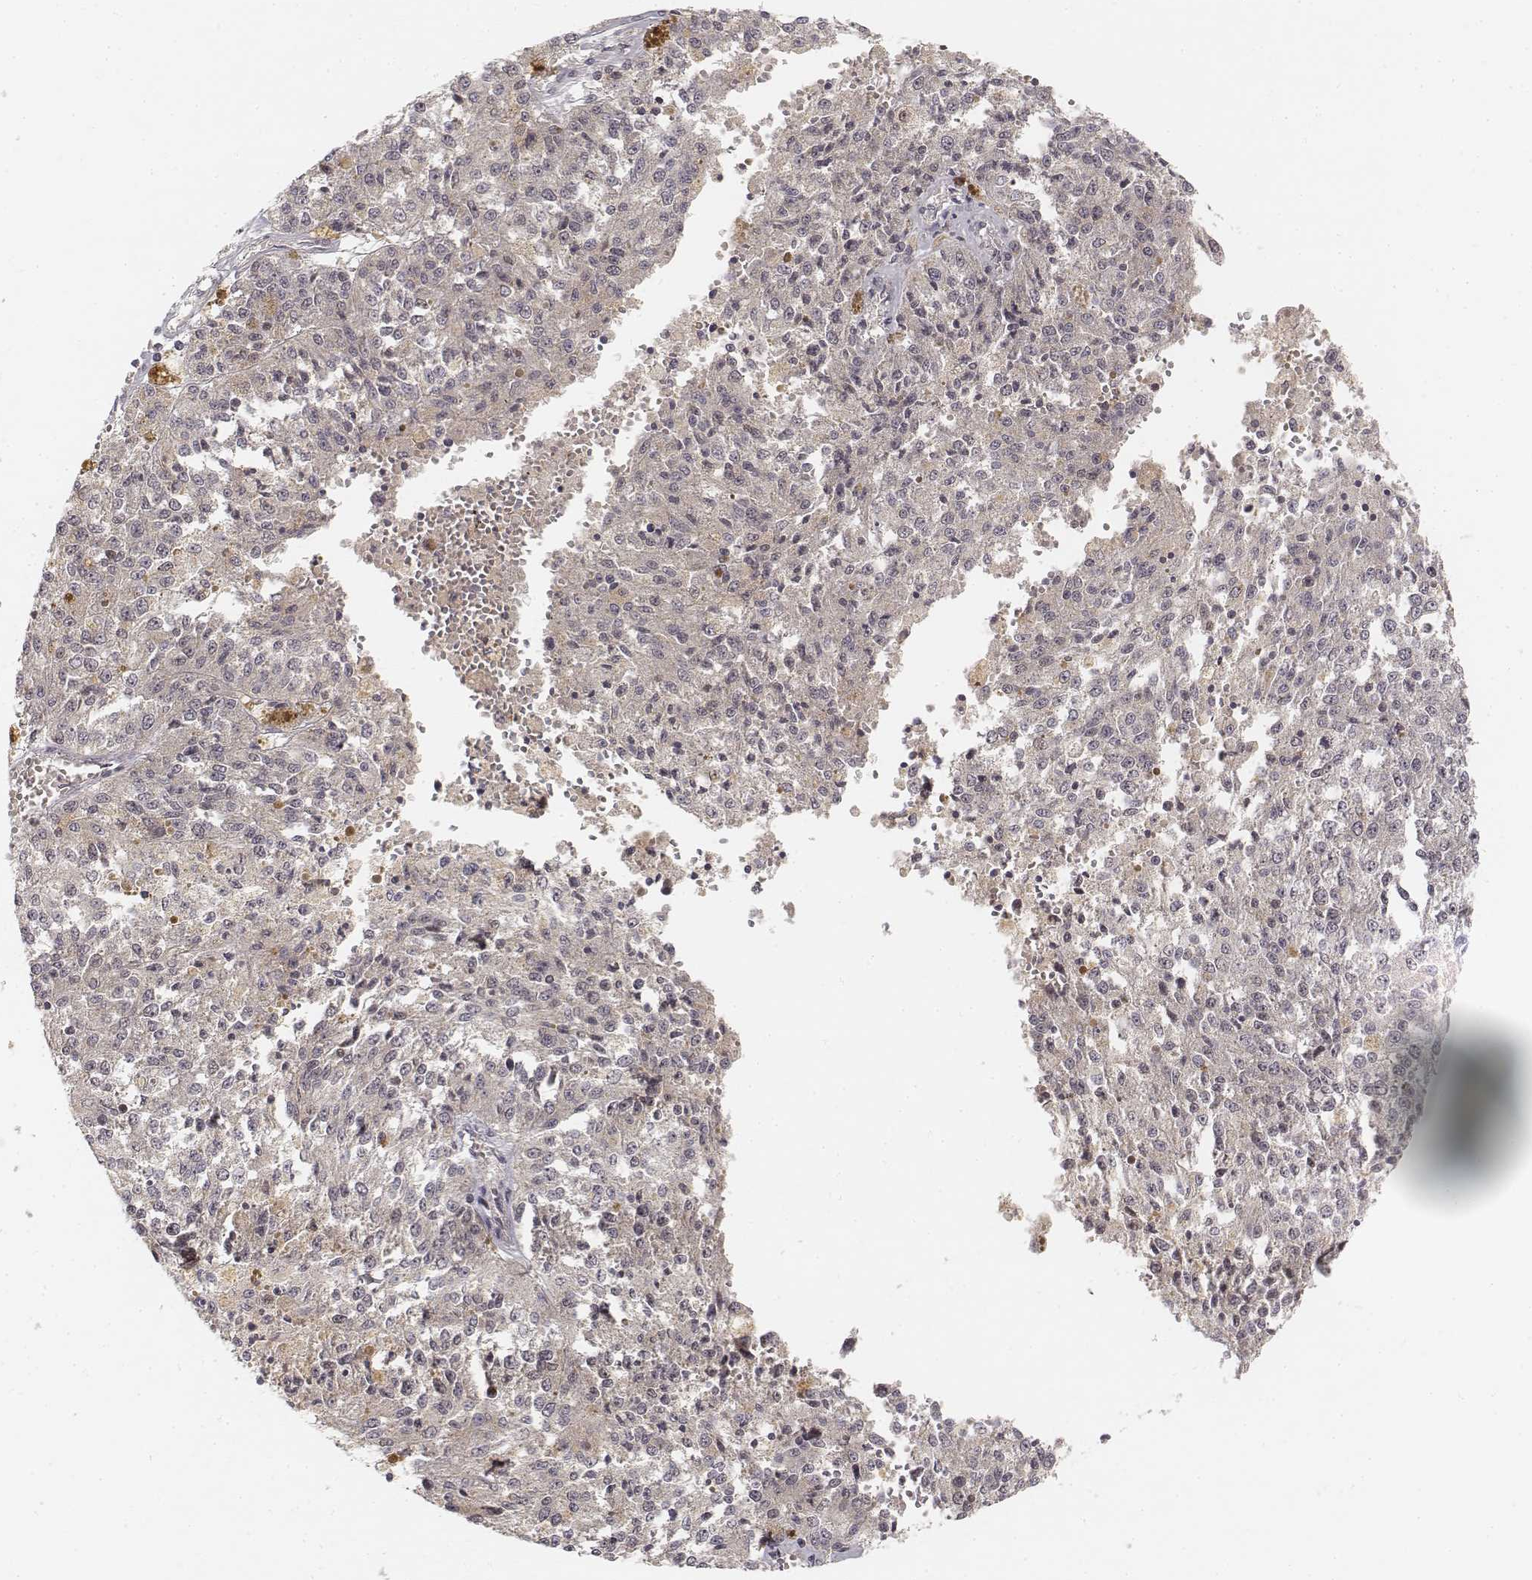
{"staining": {"intensity": "negative", "quantity": "none", "location": "none"}, "tissue": "melanoma", "cell_type": "Tumor cells", "image_type": "cancer", "snomed": [{"axis": "morphology", "description": "Malignant melanoma, Metastatic site"}, {"axis": "topography", "description": "Lymph node"}], "caption": "The micrograph exhibits no significant expression in tumor cells of melanoma.", "gene": "FANCD2", "patient": {"sex": "female", "age": 64}}